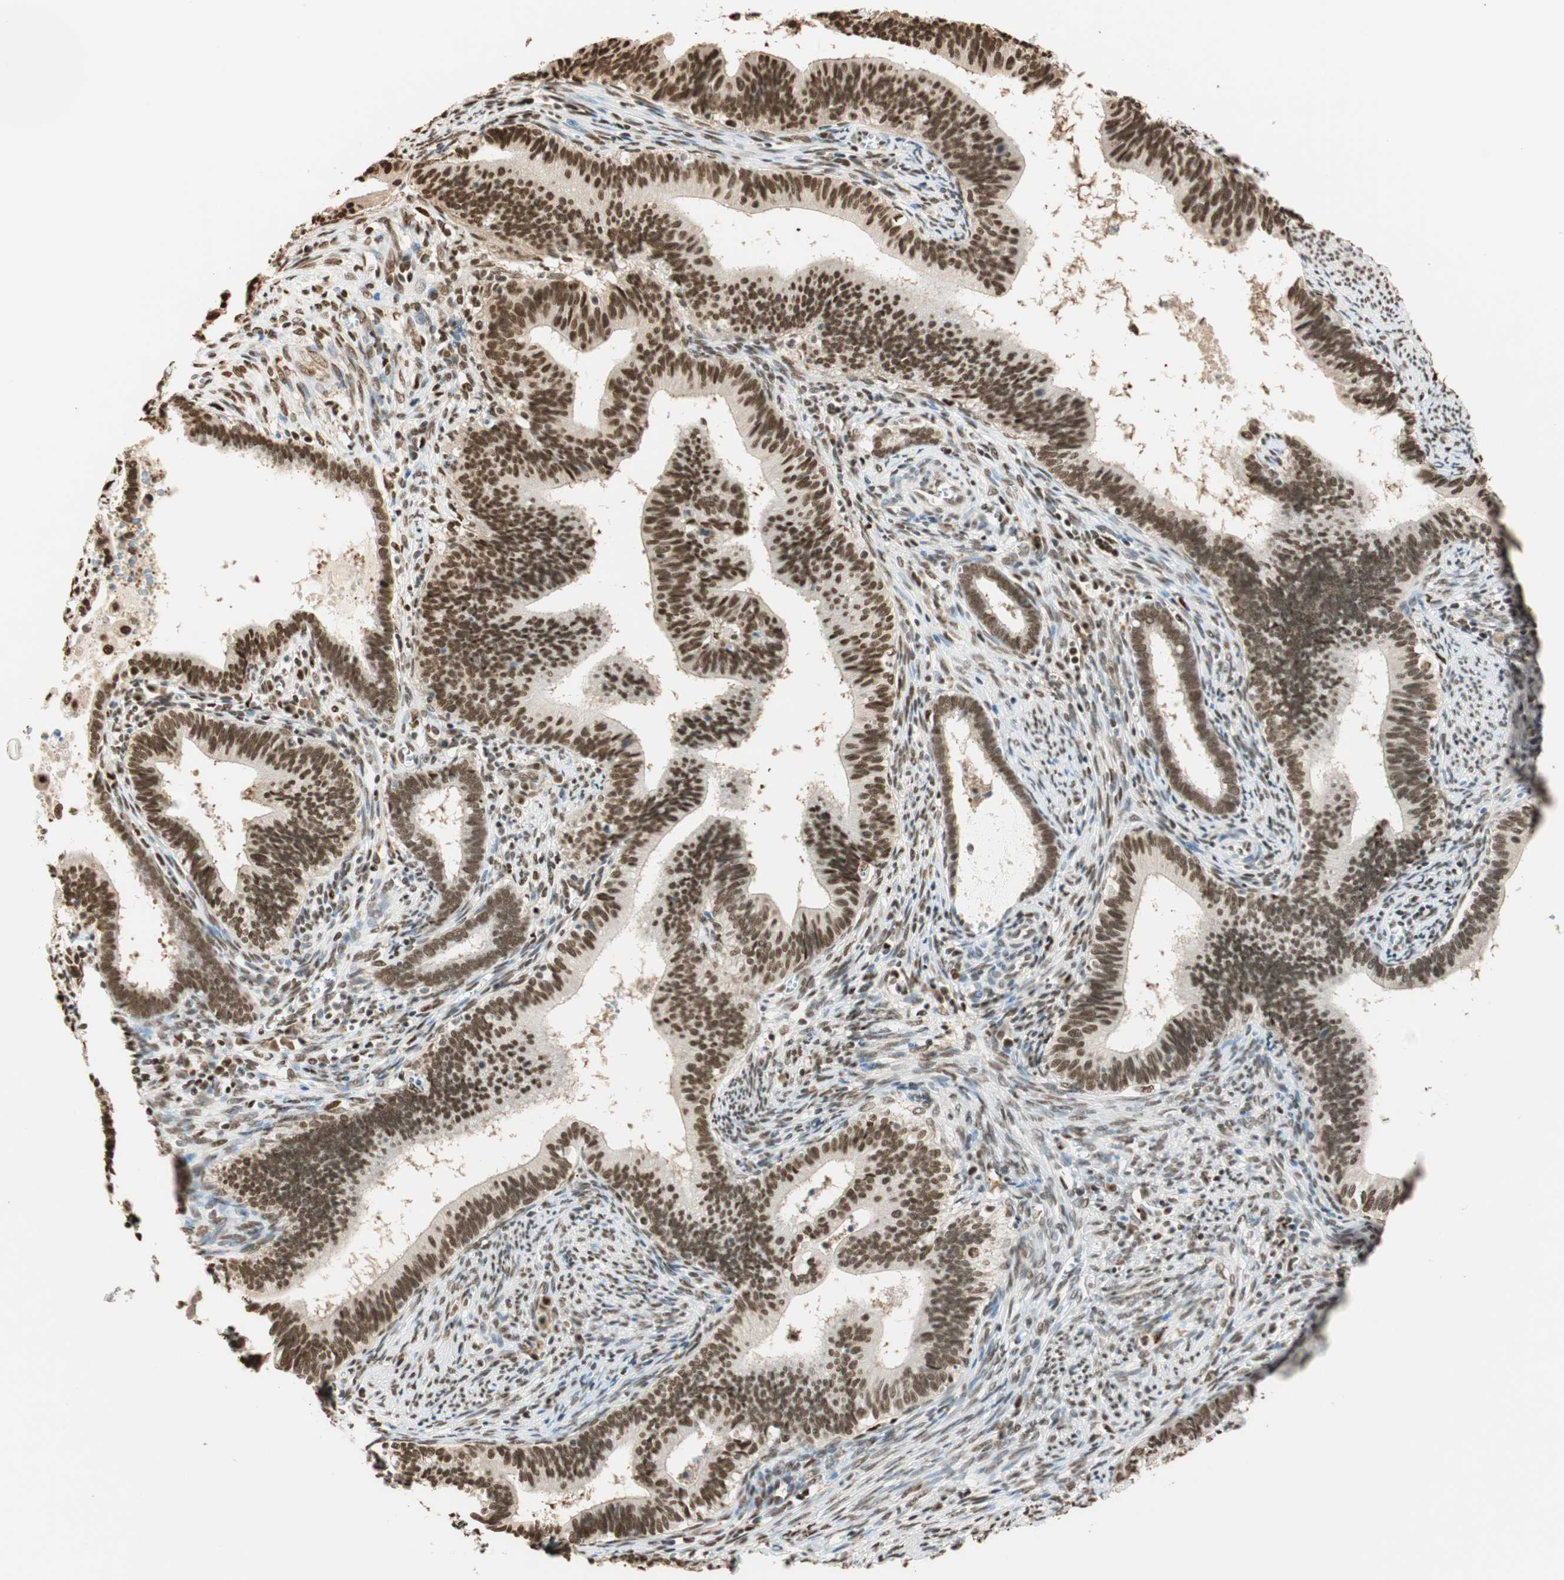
{"staining": {"intensity": "strong", "quantity": ">75%", "location": "nuclear"}, "tissue": "cervical cancer", "cell_type": "Tumor cells", "image_type": "cancer", "snomed": [{"axis": "morphology", "description": "Adenocarcinoma, NOS"}, {"axis": "topography", "description": "Cervix"}], "caption": "Protein expression analysis of human cervical cancer reveals strong nuclear staining in approximately >75% of tumor cells.", "gene": "FANCG", "patient": {"sex": "female", "age": 44}}